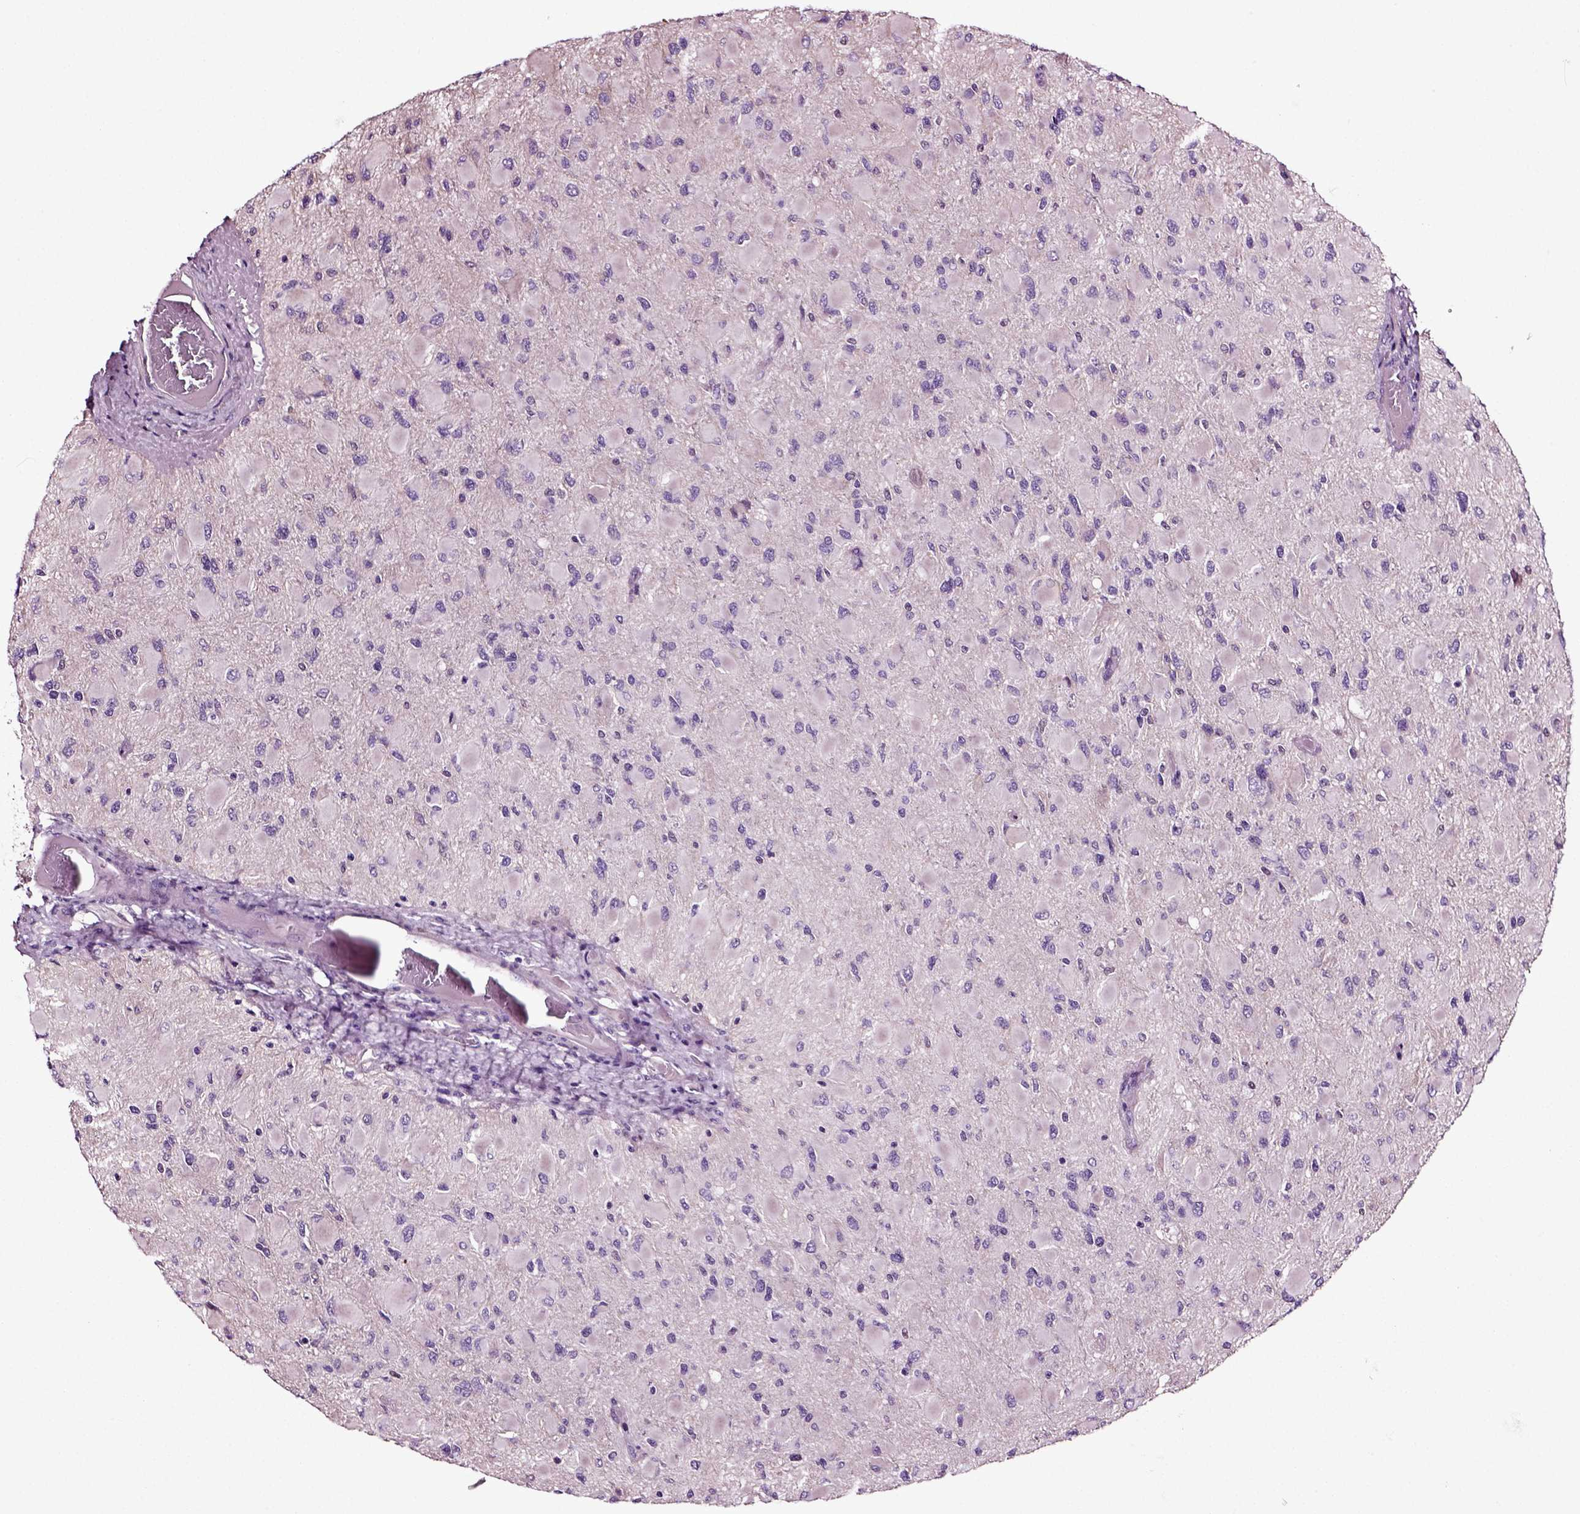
{"staining": {"intensity": "negative", "quantity": "none", "location": "none"}, "tissue": "glioma", "cell_type": "Tumor cells", "image_type": "cancer", "snomed": [{"axis": "morphology", "description": "Glioma, malignant, High grade"}, {"axis": "topography", "description": "Cerebral cortex"}], "caption": "DAB (3,3'-diaminobenzidine) immunohistochemical staining of human glioma shows no significant expression in tumor cells. (DAB IHC visualized using brightfield microscopy, high magnification).", "gene": "ARID3A", "patient": {"sex": "female", "age": 36}}